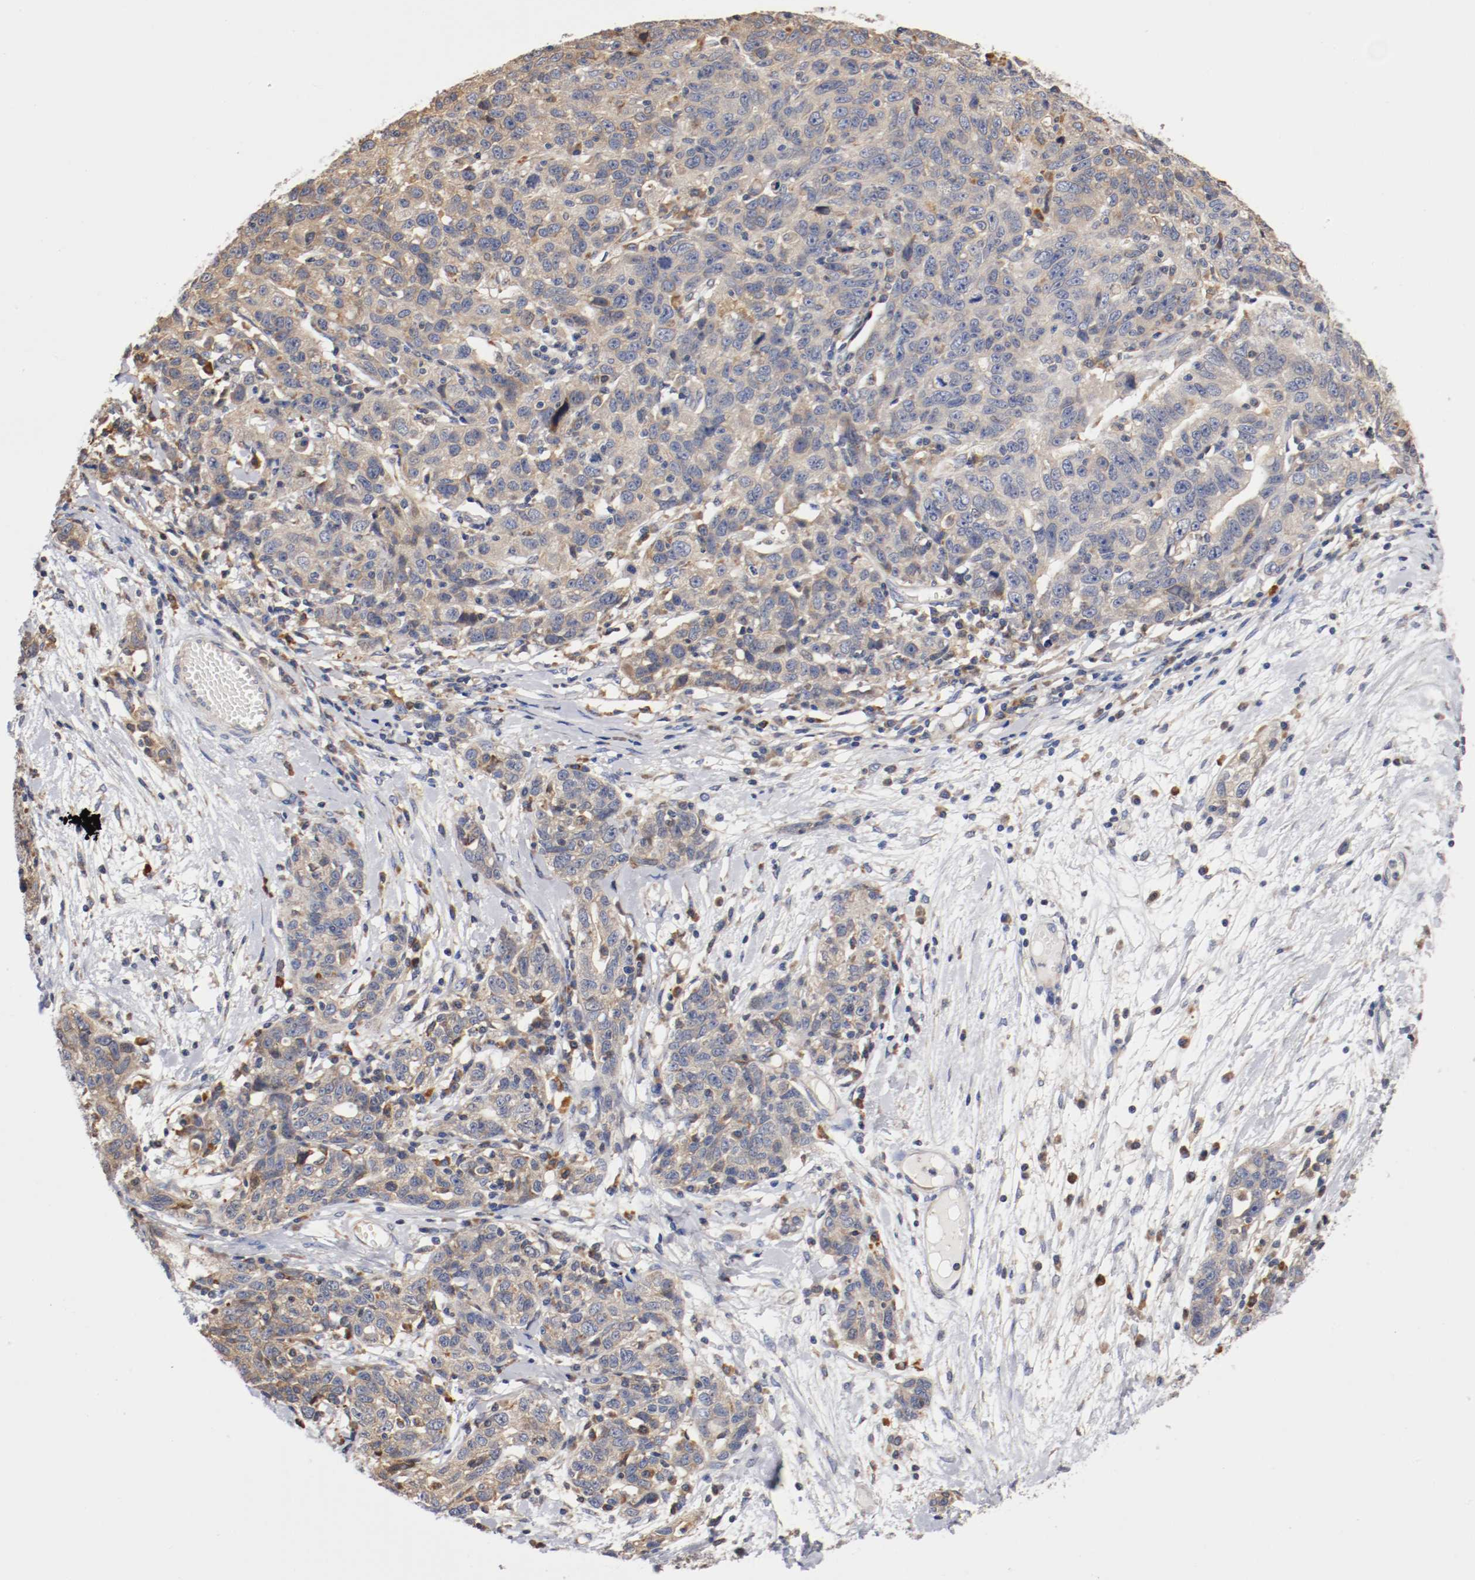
{"staining": {"intensity": "weak", "quantity": ">75%", "location": "cytoplasmic/membranous"}, "tissue": "ovarian cancer", "cell_type": "Tumor cells", "image_type": "cancer", "snomed": [{"axis": "morphology", "description": "Cystadenocarcinoma, serous, NOS"}, {"axis": "topography", "description": "Ovary"}], "caption": "This histopathology image exhibits IHC staining of human ovarian cancer (serous cystadenocarcinoma), with low weak cytoplasmic/membranous positivity in approximately >75% of tumor cells.", "gene": "TNFSF13", "patient": {"sex": "female", "age": 71}}